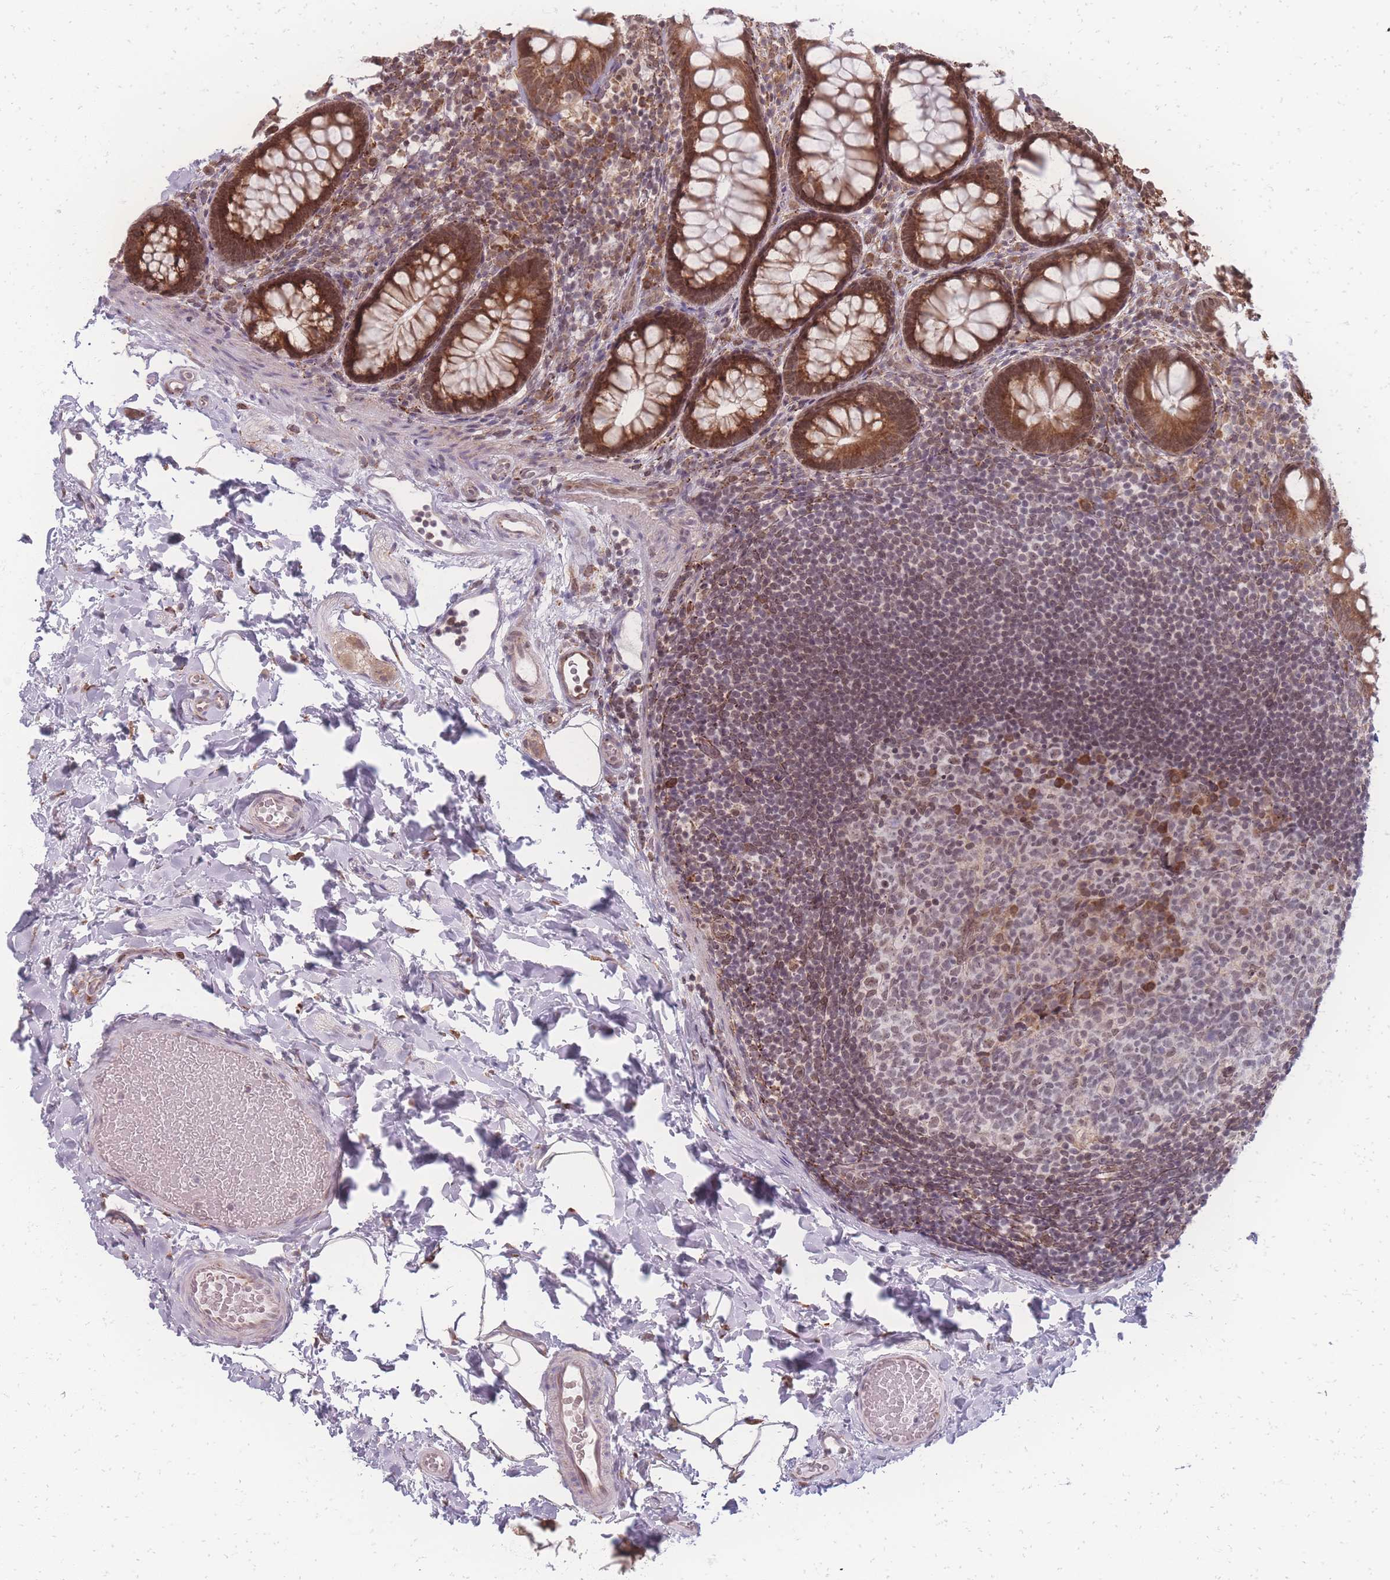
{"staining": {"intensity": "moderate", "quantity": "<25%", "location": "cytoplasmic/membranous"}, "tissue": "colon", "cell_type": "Endothelial cells", "image_type": "normal", "snomed": [{"axis": "morphology", "description": "Normal tissue, NOS"}, {"axis": "topography", "description": "Colon"}], "caption": "DAB (3,3'-diaminobenzidine) immunohistochemical staining of normal human colon displays moderate cytoplasmic/membranous protein staining in about <25% of endothelial cells. (DAB (3,3'-diaminobenzidine) IHC with brightfield microscopy, high magnification).", "gene": "ZC3H13", "patient": {"sex": "male", "age": 46}}